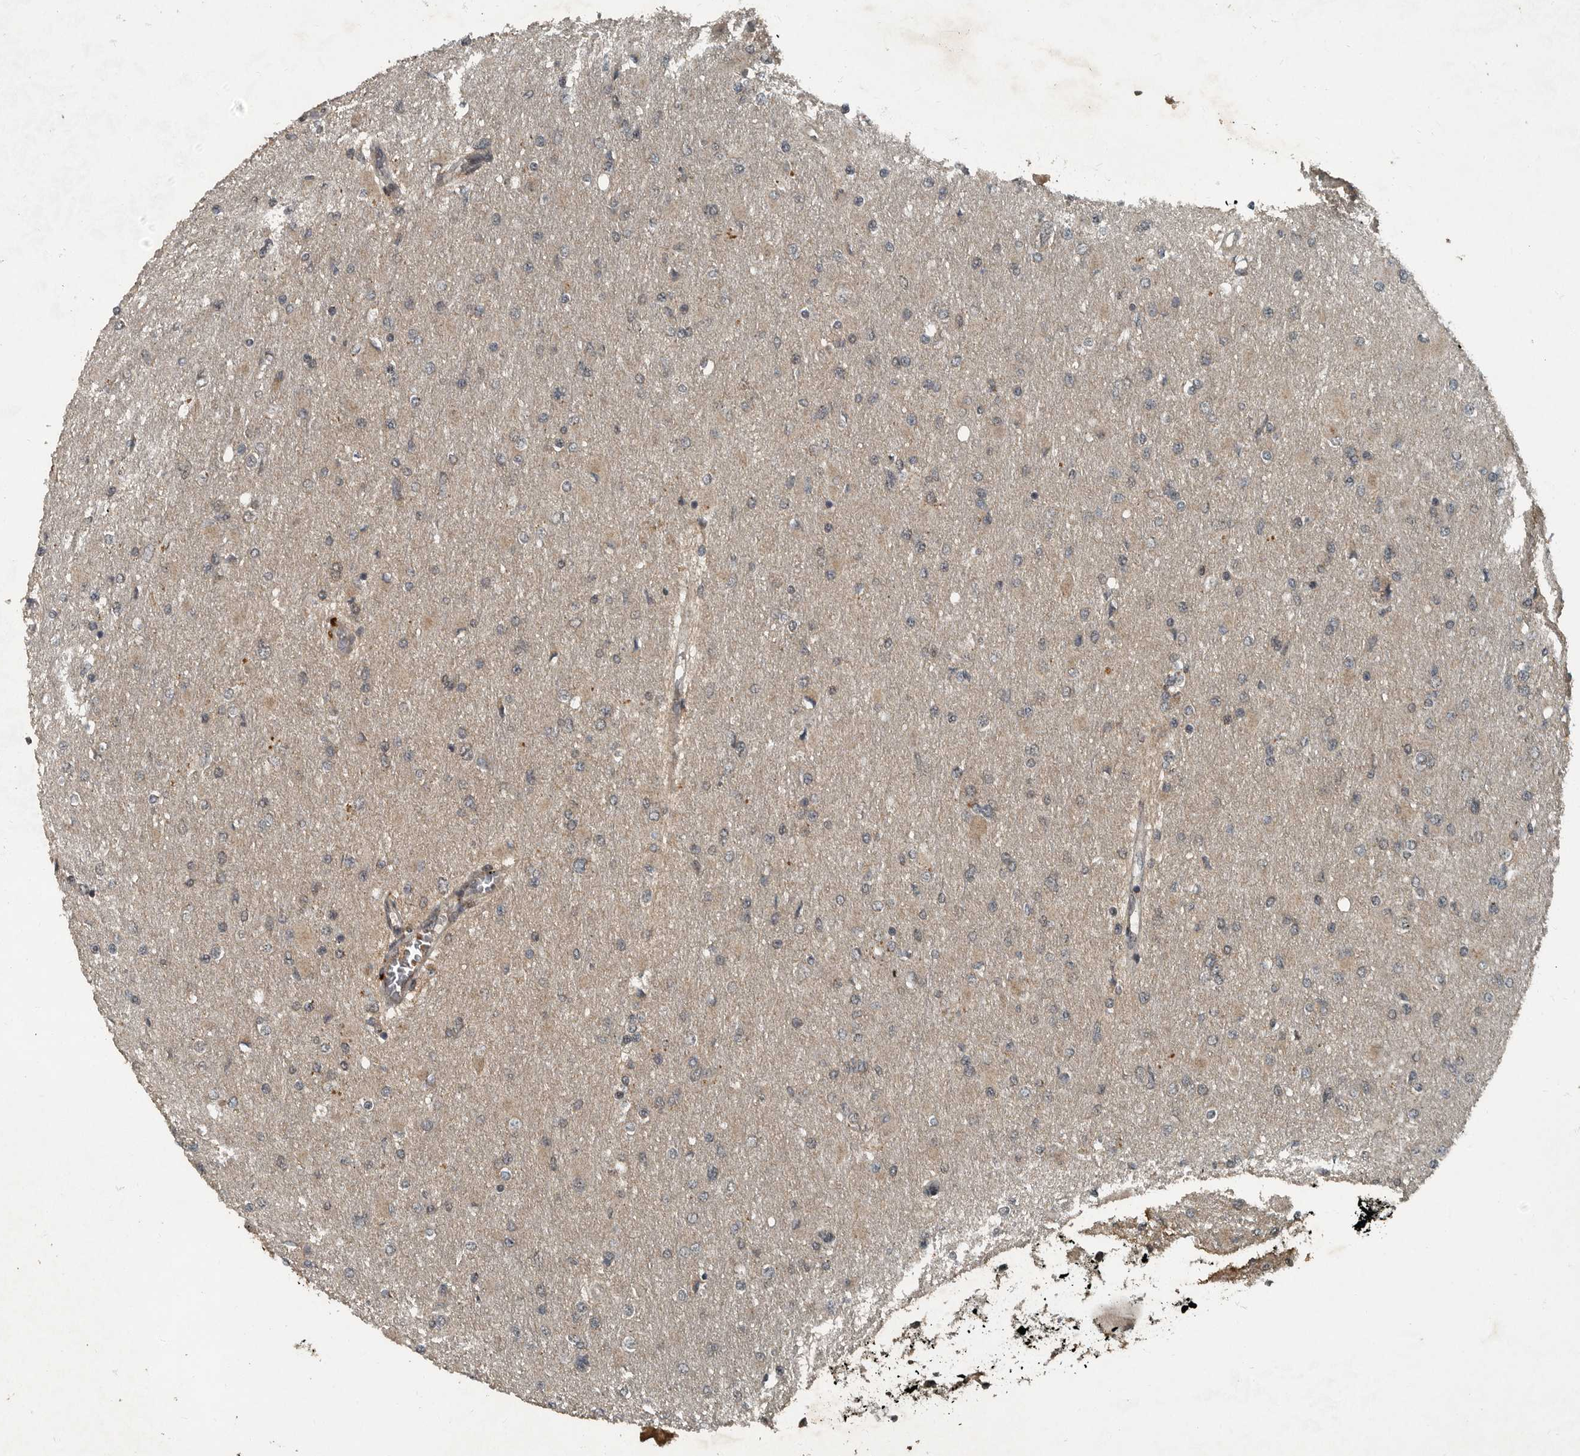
{"staining": {"intensity": "negative", "quantity": "none", "location": "none"}, "tissue": "glioma", "cell_type": "Tumor cells", "image_type": "cancer", "snomed": [{"axis": "morphology", "description": "Glioma, malignant, High grade"}, {"axis": "topography", "description": "Cerebral cortex"}], "caption": "IHC of malignant high-grade glioma demonstrates no positivity in tumor cells. Brightfield microscopy of immunohistochemistry stained with DAB (3,3'-diaminobenzidine) (brown) and hematoxylin (blue), captured at high magnification.", "gene": "FOXO1", "patient": {"sex": "female", "age": 36}}